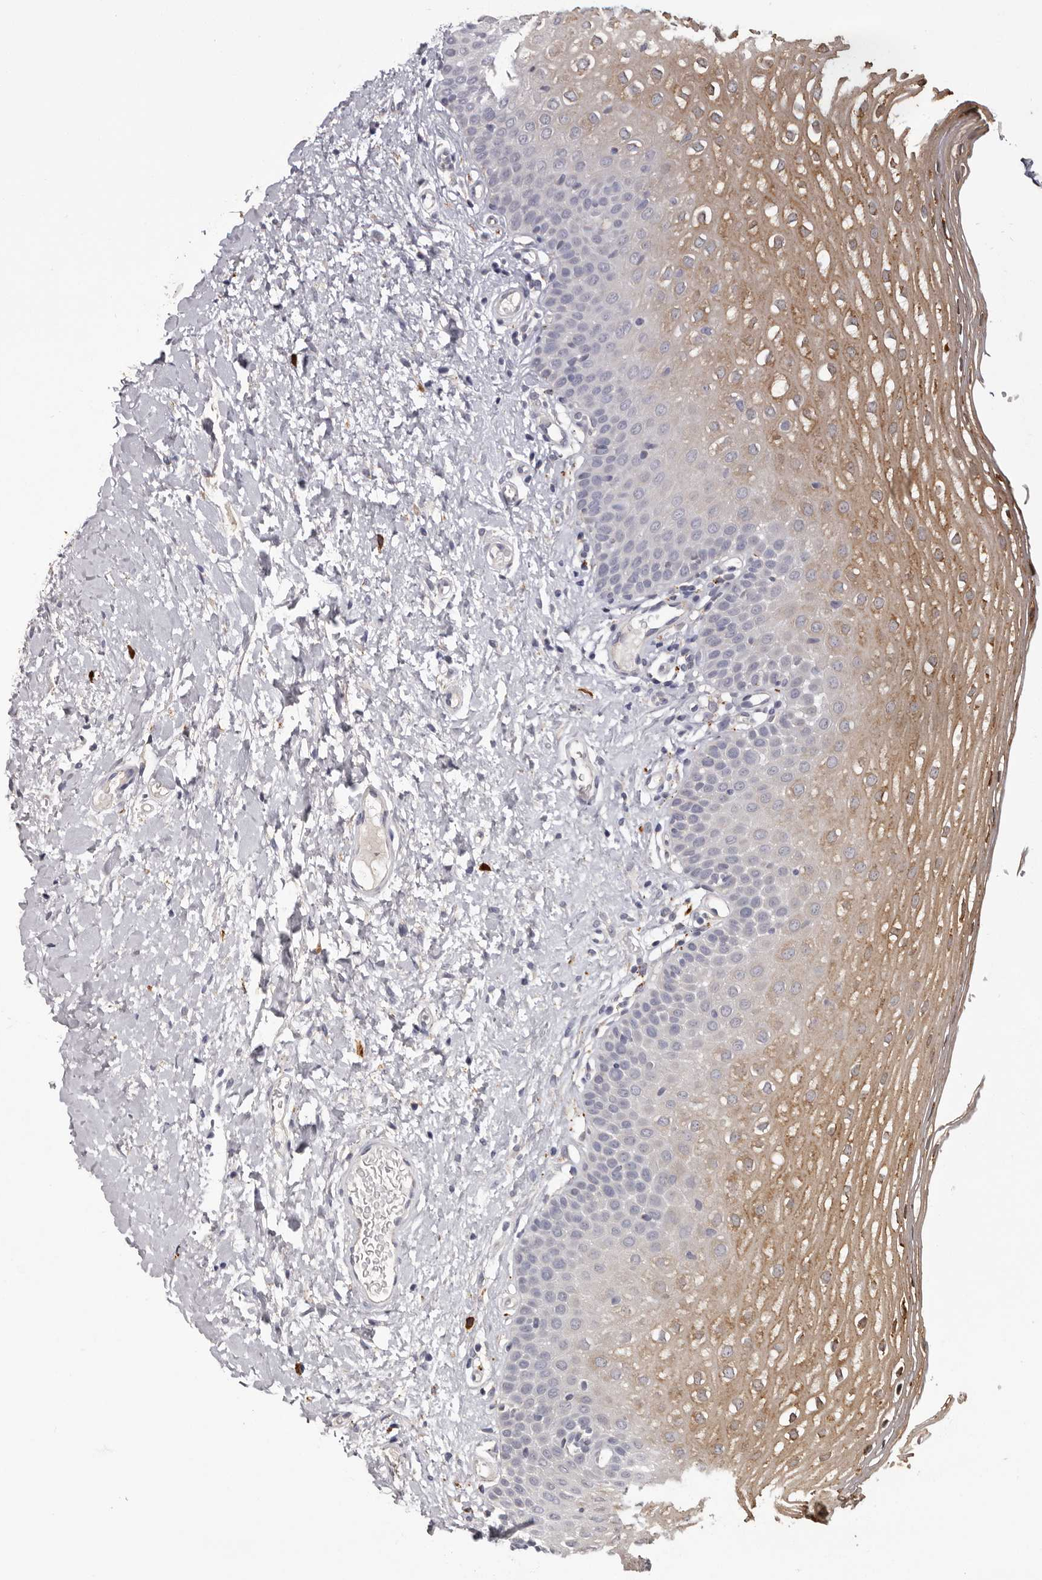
{"staining": {"intensity": "moderate", "quantity": "<25%", "location": "cytoplasmic/membranous"}, "tissue": "oral mucosa", "cell_type": "Squamous epithelial cells", "image_type": "normal", "snomed": [{"axis": "morphology", "description": "Normal tissue, NOS"}, {"axis": "topography", "description": "Oral tissue"}], "caption": "Oral mucosa stained with immunohistochemistry (IHC) shows moderate cytoplasmic/membranous positivity in about <25% of squamous epithelial cells.", "gene": "DAP", "patient": {"sex": "female", "age": 56}}